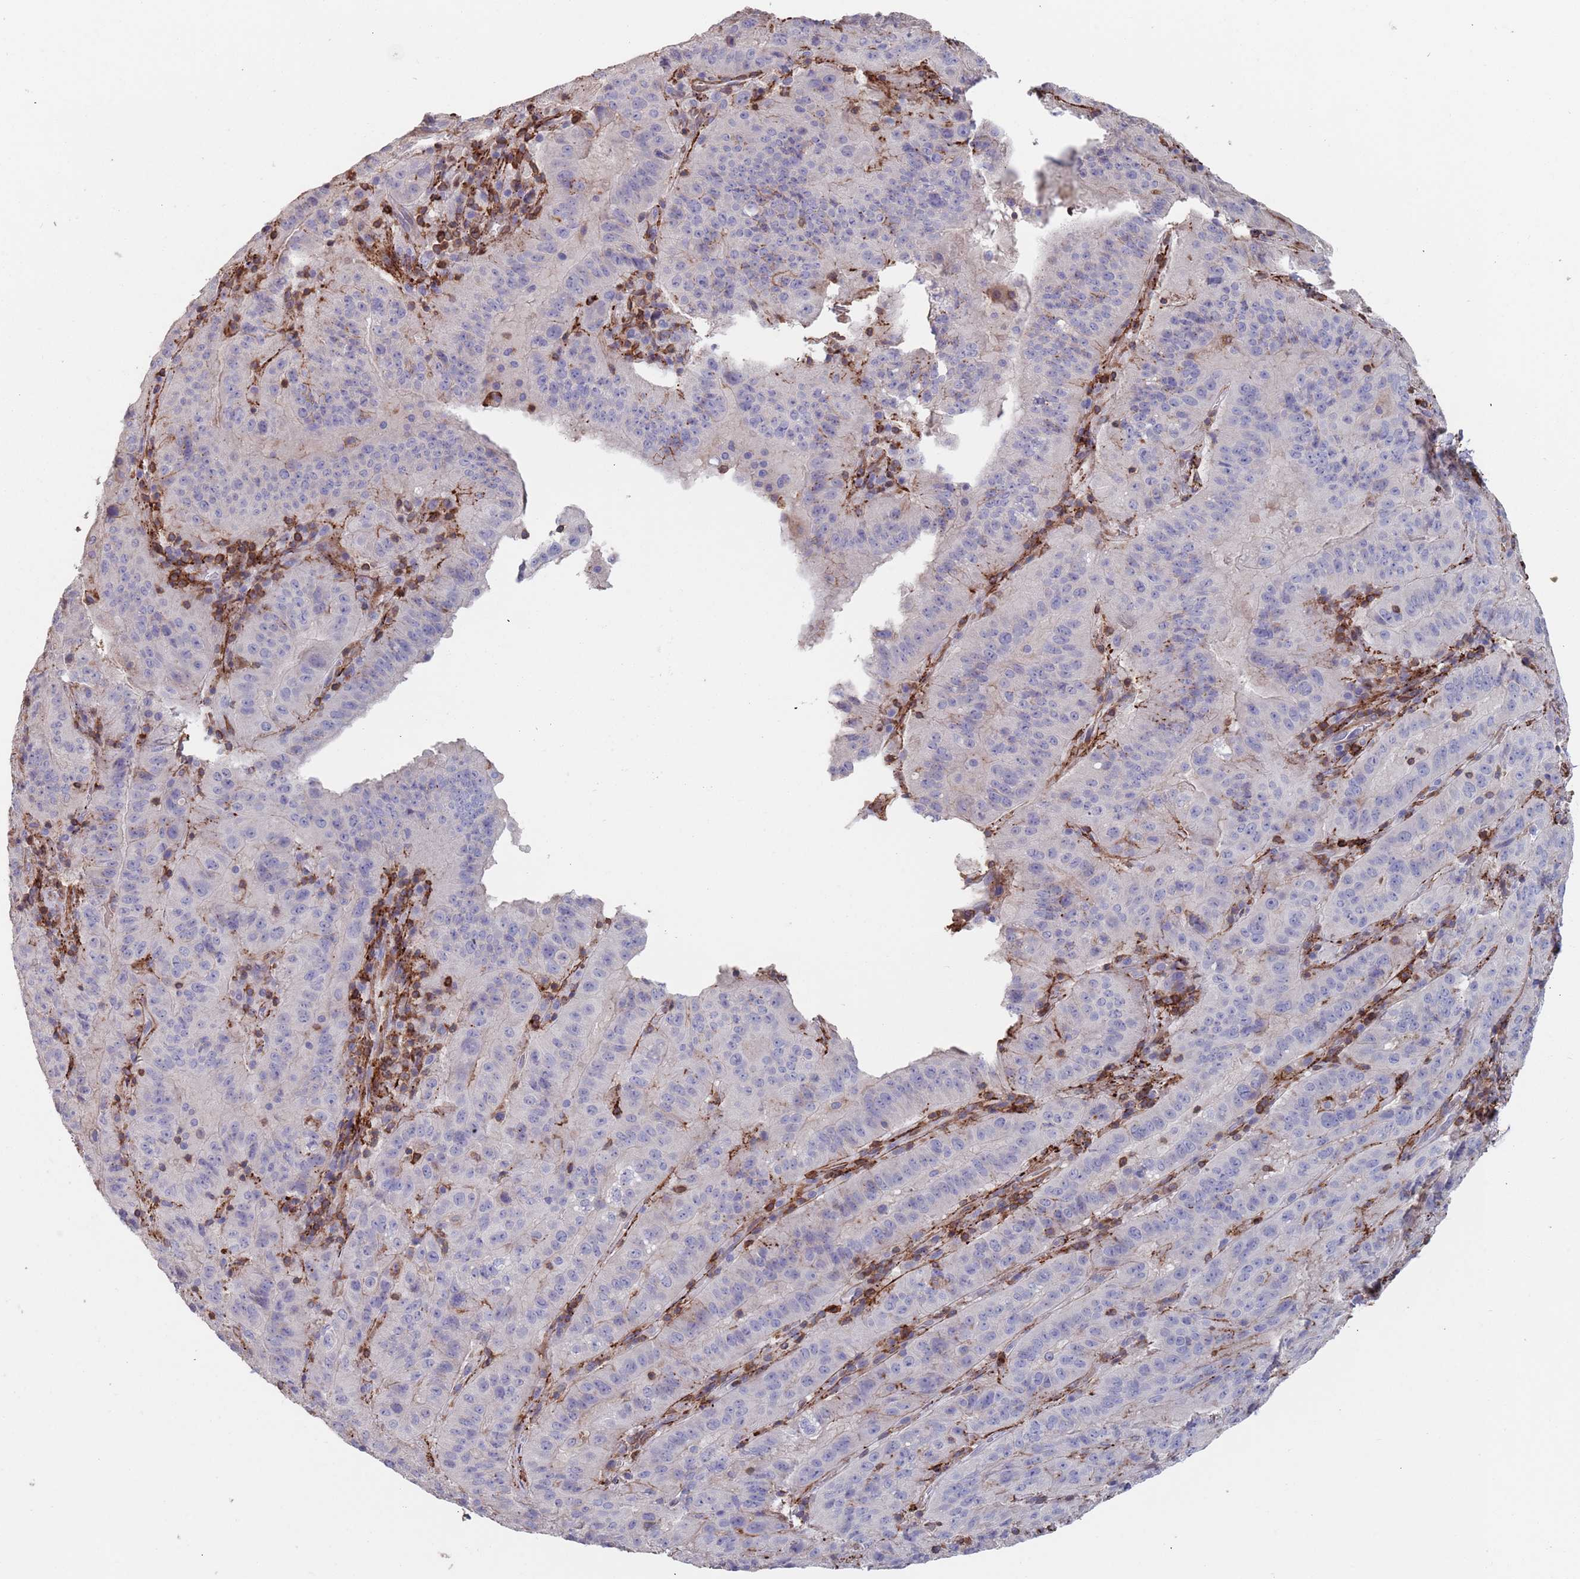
{"staining": {"intensity": "negative", "quantity": "none", "location": "none"}, "tissue": "pancreatic cancer", "cell_type": "Tumor cells", "image_type": "cancer", "snomed": [{"axis": "morphology", "description": "Adenocarcinoma, NOS"}, {"axis": "topography", "description": "Pancreas"}], "caption": "High power microscopy histopathology image of an immunohistochemistry image of pancreatic cancer (adenocarcinoma), revealing no significant positivity in tumor cells. The staining was performed using DAB (3,3'-diaminobenzidine) to visualize the protein expression in brown, while the nuclei were stained in blue with hematoxylin (Magnification: 20x).", "gene": "RNF144A", "patient": {"sex": "male", "age": 63}}